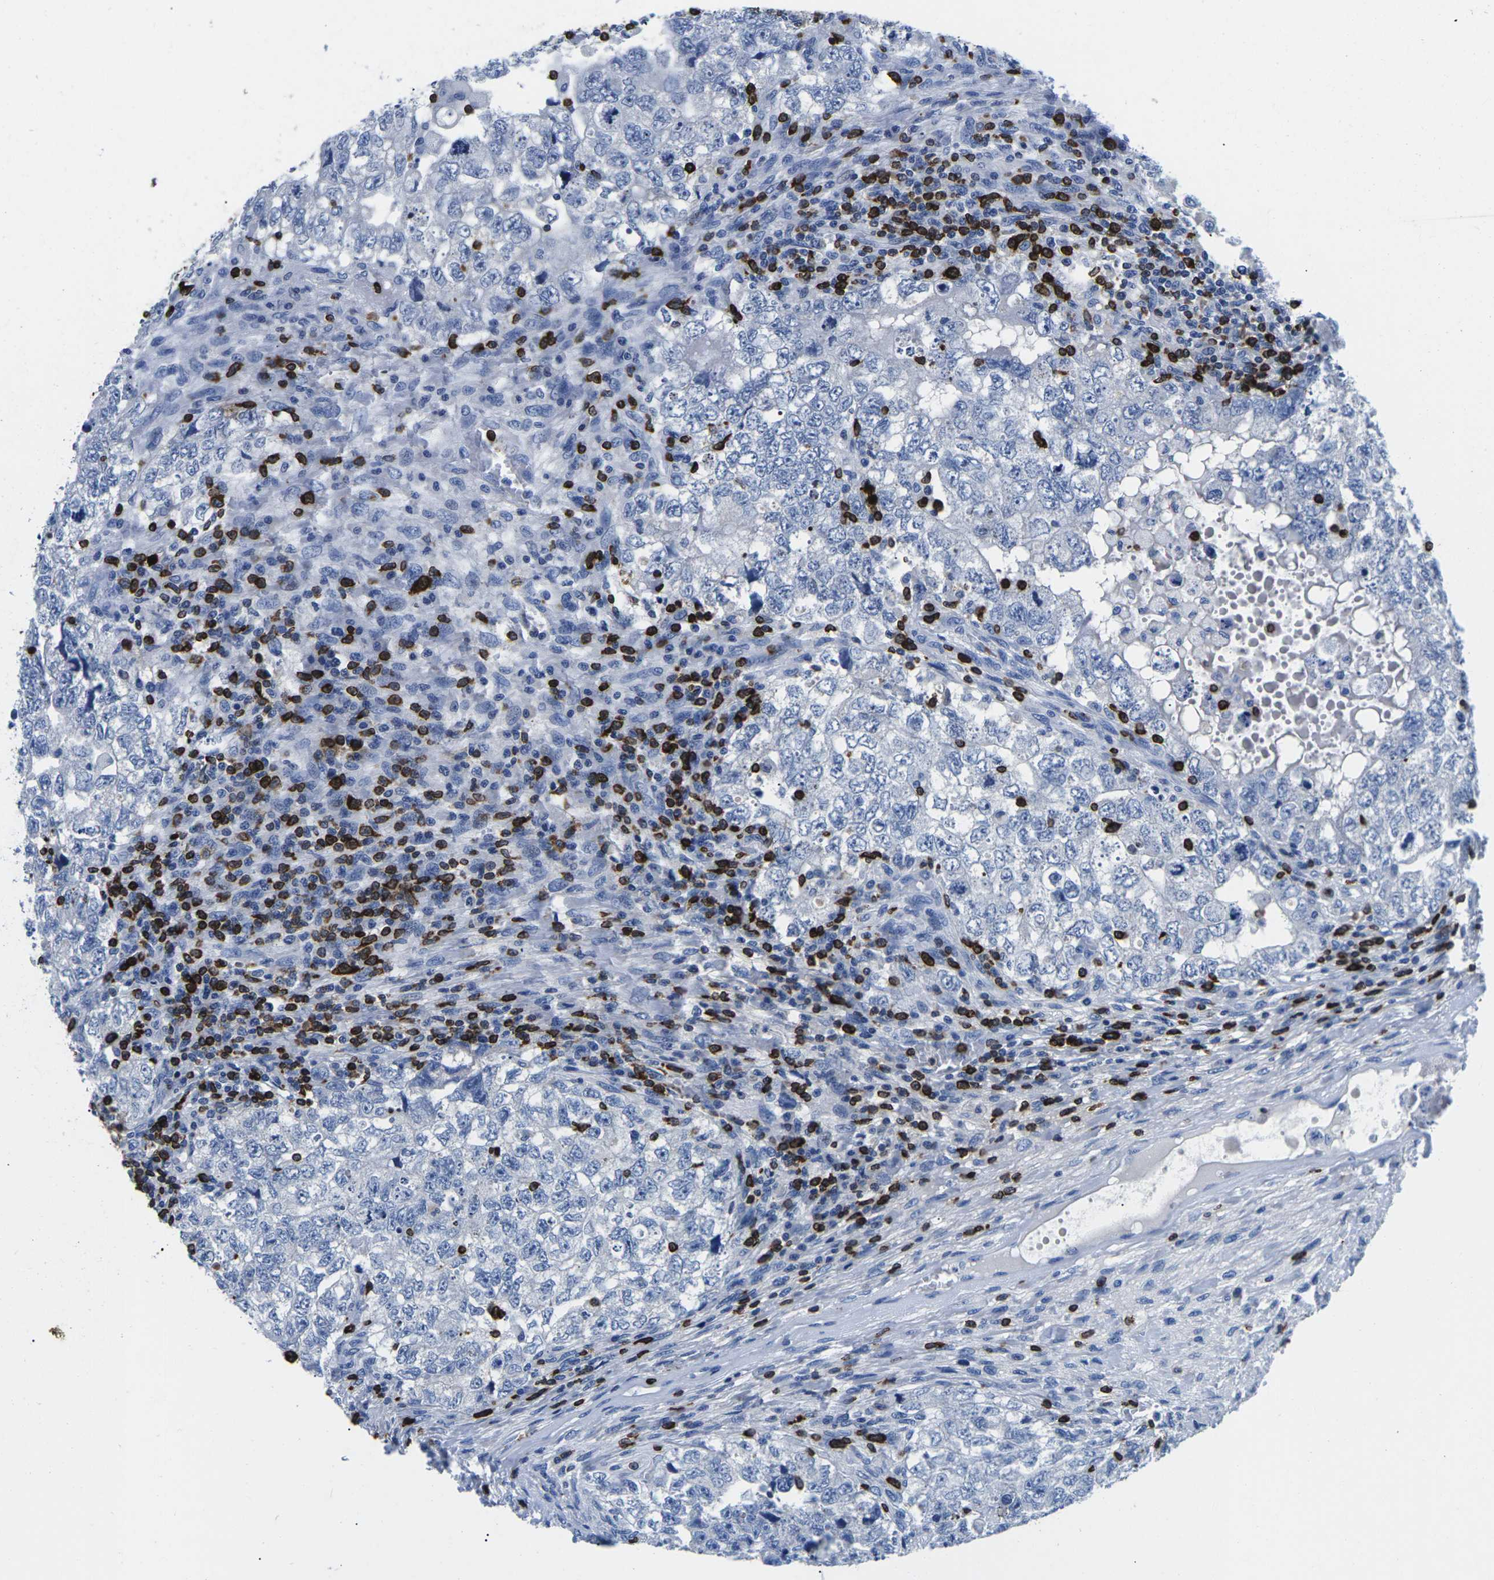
{"staining": {"intensity": "negative", "quantity": "none", "location": "none"}, "tissue": "testis cancer", "cell_type": "Tumor cells", "image_type": "cancer", "snomed": [{"axis": "morphology", "description": "Carcinoma, Embryonal, NOS"}, {"axis": "topography", "description": "Testis"}], "caption": "High power microscopy image of an immunohistochemistry (IHC) histopathology image of testis embryonal carcinoma, revealing no significant staining in tumor cells.", "gene": "CTSW", "patient": {"sex": "male", "age": 36}}